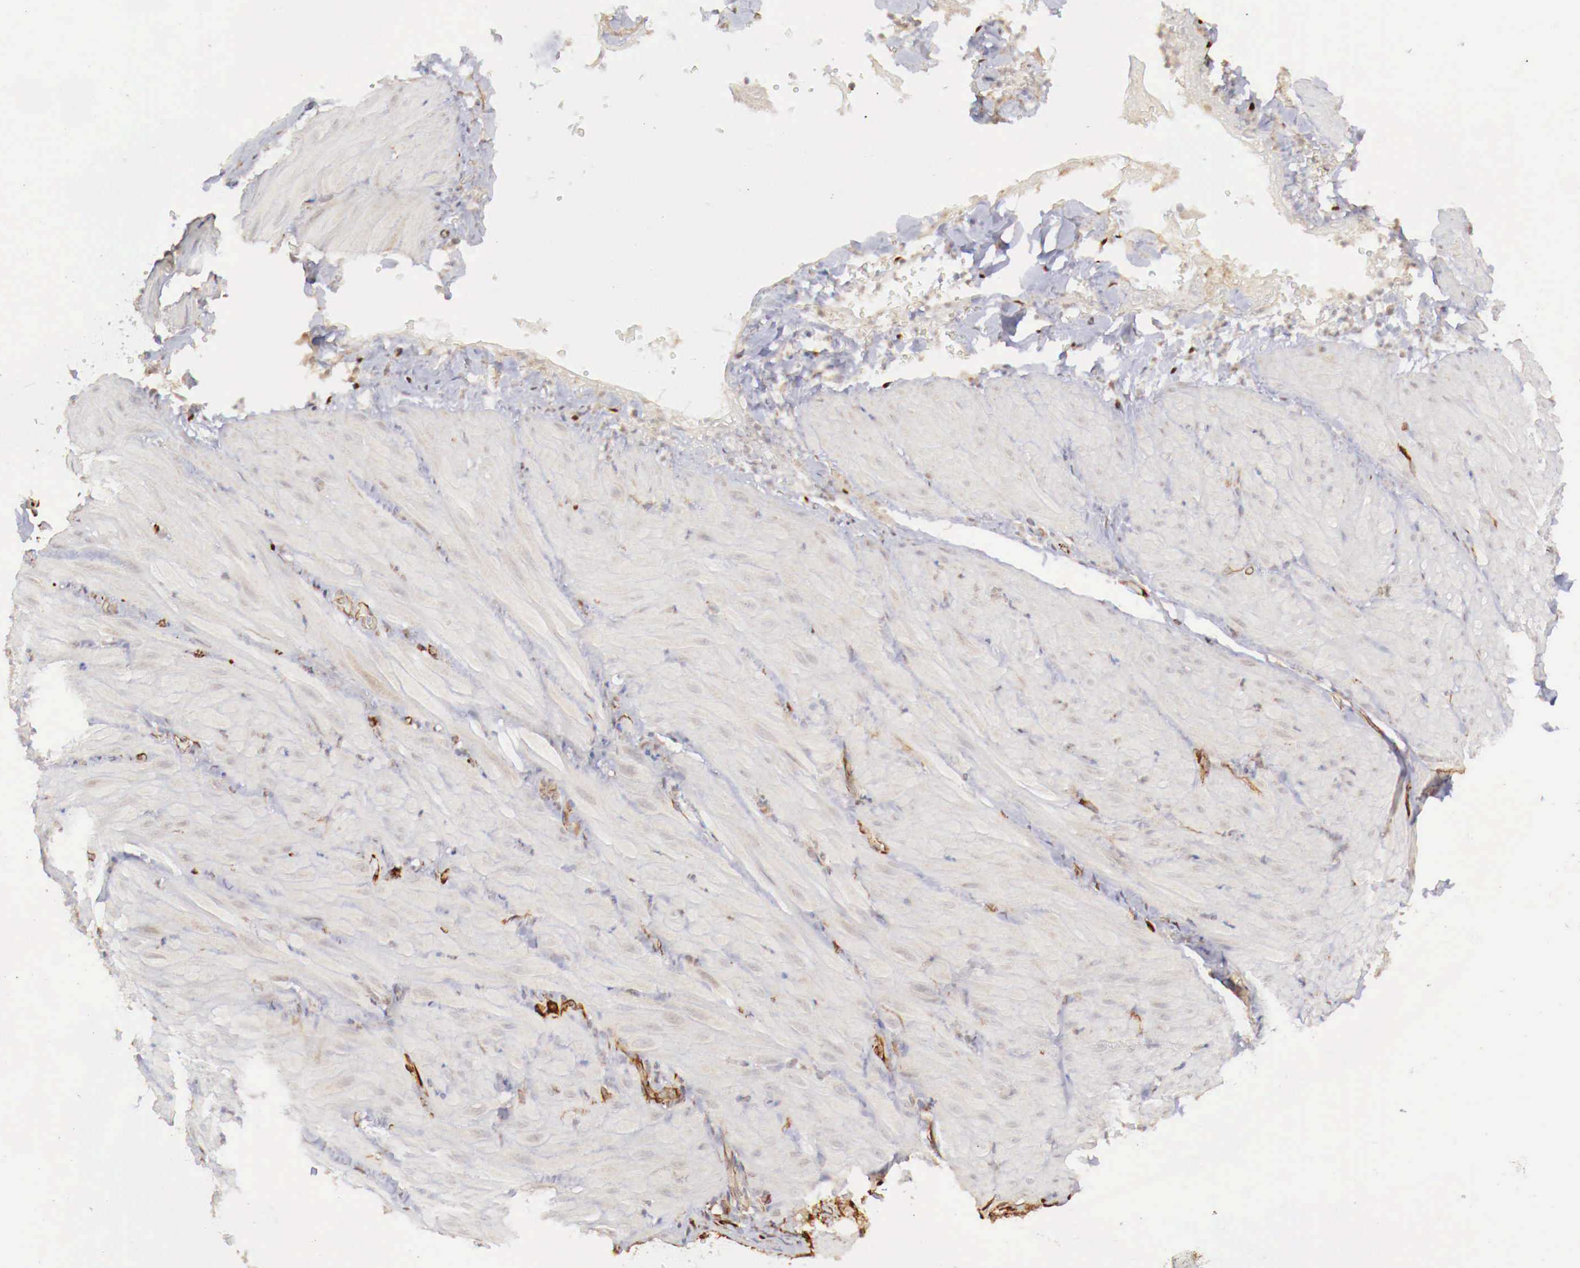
{"staining": {"intensity": "moderate", "quantity": ">75%", "location": "cytoplasmic/membranous,nuclear"}, "tissue": "smooth muscle", "cell_type": "Smooth muscle cells", "image_type": "normal", "snomed": [{"axis": "morphology", "description": "Normal tissue, NOS"}, {"axis": "topography", "description": "Duodenum"}], "caption": "Immunohistochemical staining of benign human smooth muscle displays >75% levels of moderate cytoplasmic/membranous,nuclear protein expression in about >75% of smooth muscle cells.", "gene": "WT1", "patient": {"sex": "male", "age": 63}}